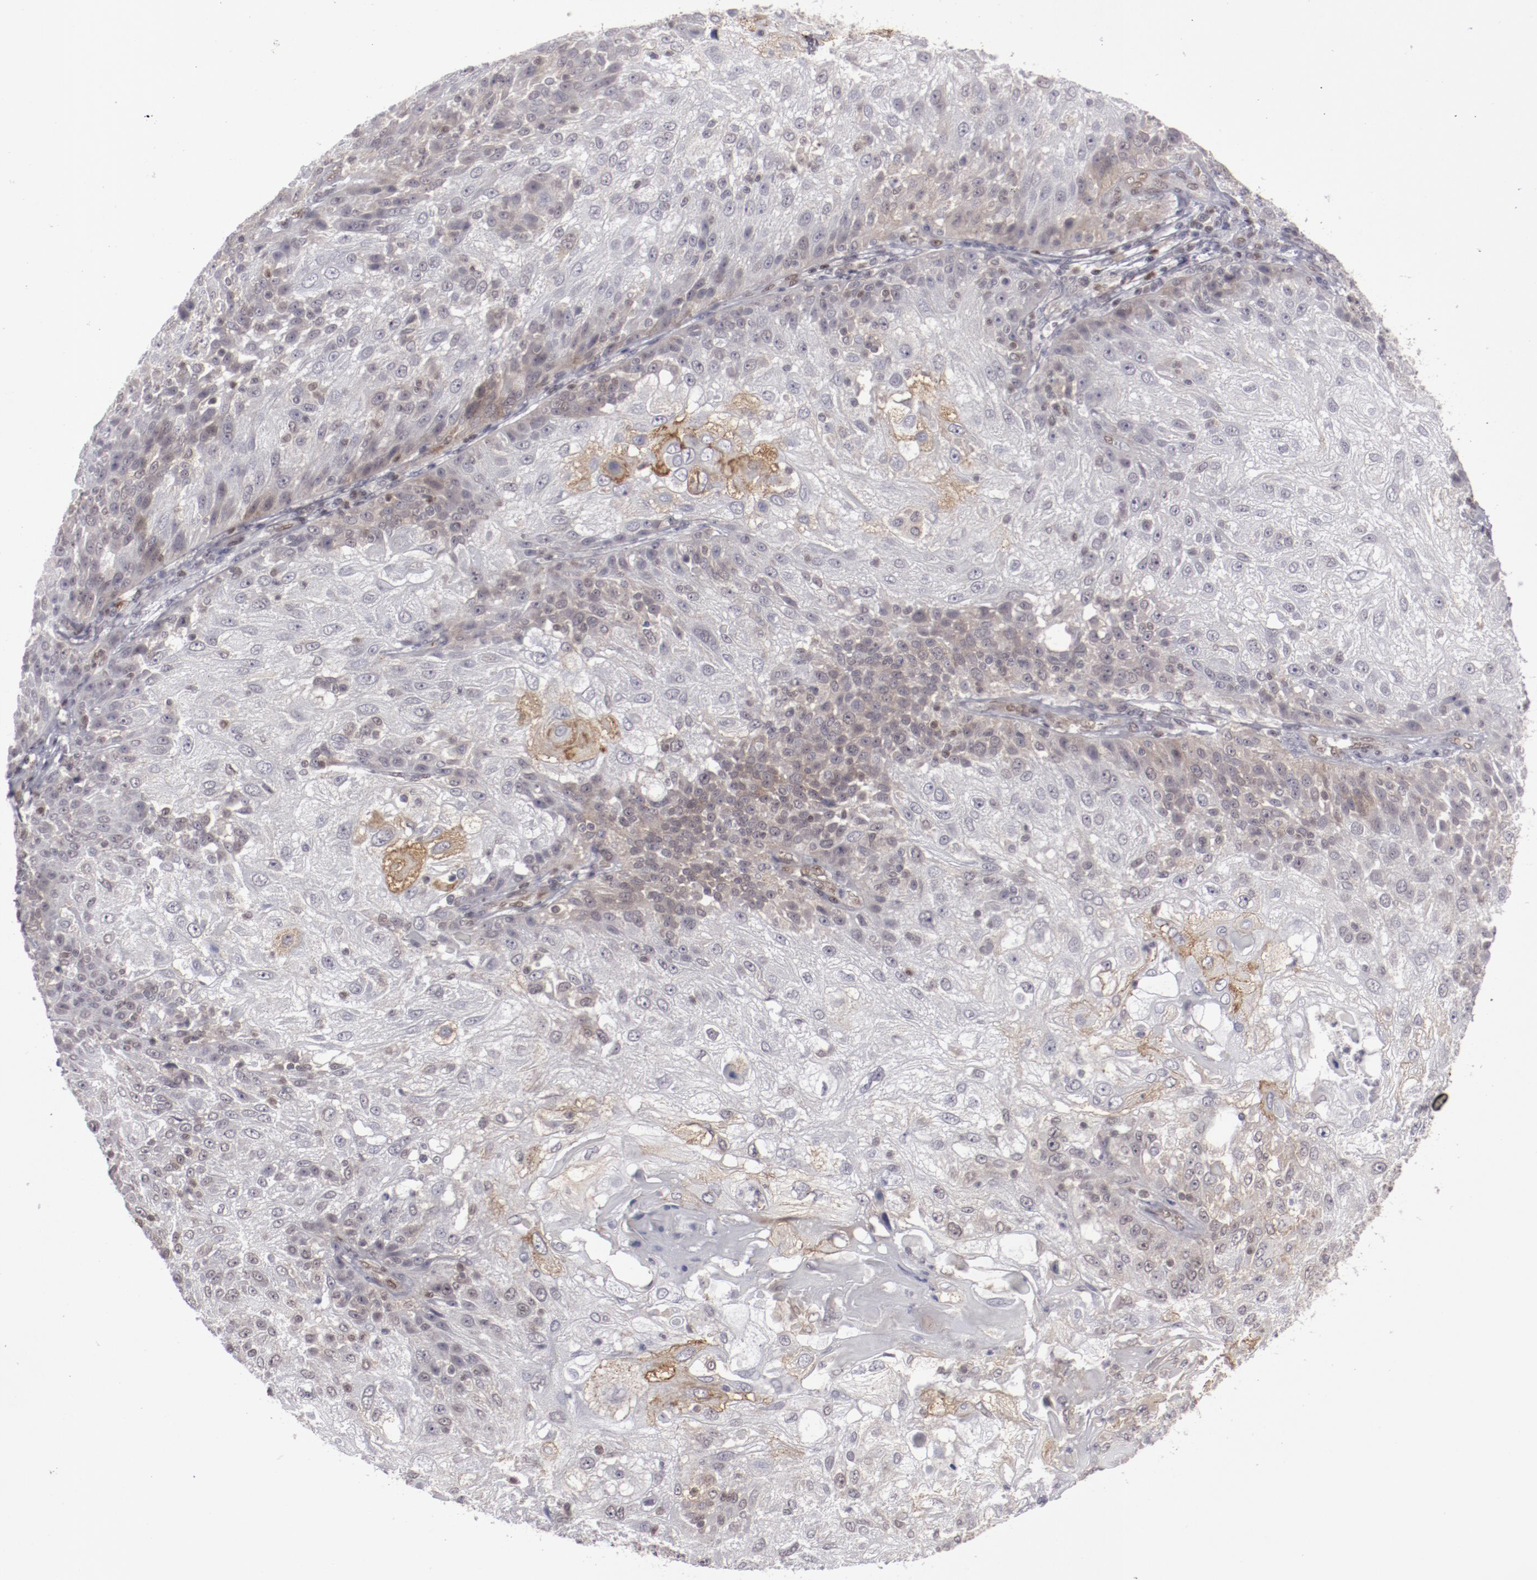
{"staining": {"intensity": "negative", "quantity": "none", "location": "none"}, "tissue": "skin cancer", "cell_type": "Tumor cells", "image_type": "cancer", "snomed": [{"axis": "morphology", "description": "Normal tissue, NOS"}, {"axis": "morphology", "description": "Squamous cell carcinoma, NOS"}, {"axis": "topography", "description": "Skin"}], "caption": "Tumor cells are negative for protein expression in human skin cancer (squamous cell carcinoma). (Brightfield microscopy of DAB (3,3'-diaminobenzidine) immunohistochemistry (IHC) at high magnification).", "gene": "LEF1", "patient": {"sex": "female", "age": 83}}